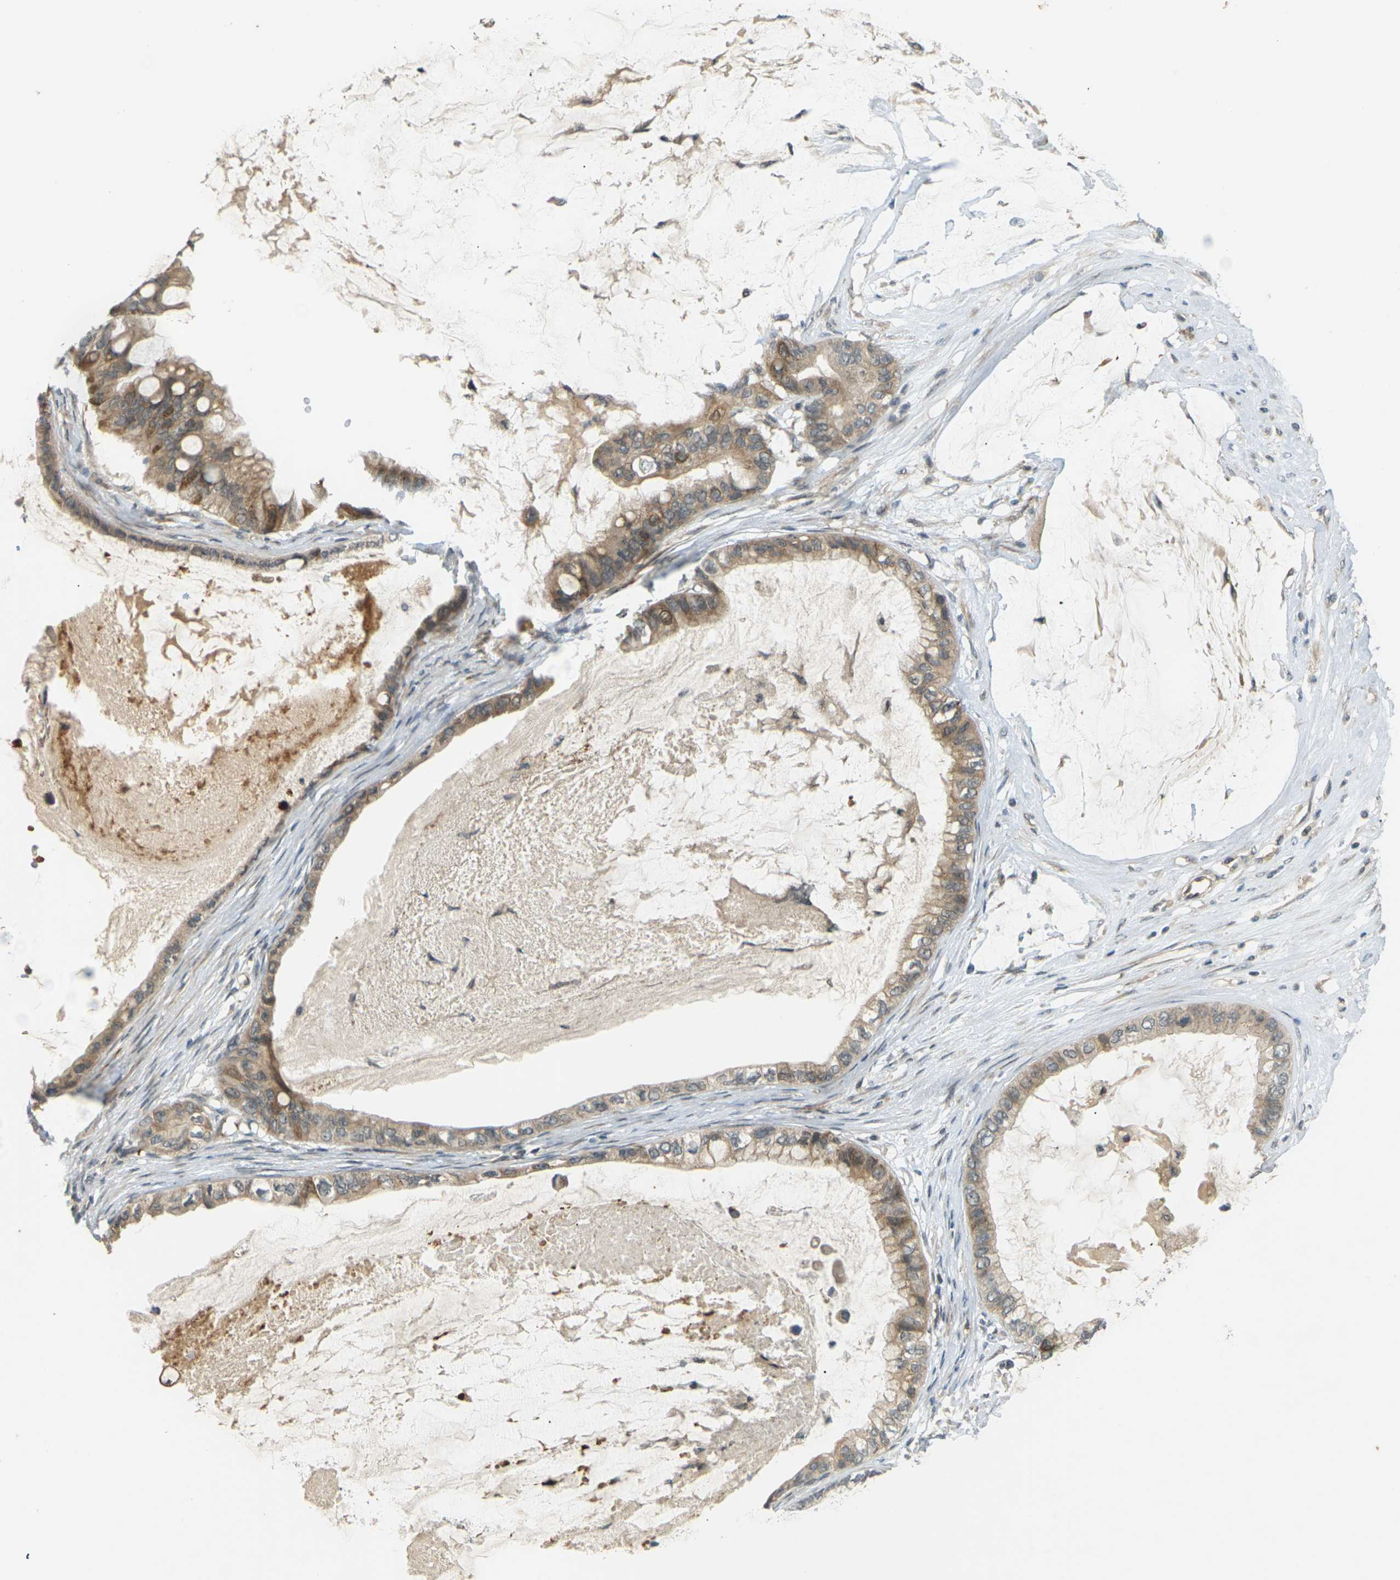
{"staining": {"intensity": "moderate", "quantity": ">75%", "location": "cytoplasmic/membranous"}, "tissue": "ovarian cancer", "cell_type": "Tumor cells", "image_type": "cancer", "snomed": [{"axis": "morphology", "description": "Cystadenocarcinoma, mucinous, NOS"}, {"axis": "topography", "description": "Ovary"}], "caption": "Immunohistochemistry staining of ovarian cancer, which shows medium levels of moderate cytoplasmic/membranous expression in approximately >75% of tumor cells indicating moderate cytoplasmic/membranous protein positivity. The staining was performed using DAB (3,3'-diaminobenzidine) (brown) for protein detection and nuclei were counterstained in hematoxylin (blue).", "gene": "SOCS6", "patient": {"sex": "female", "age": 80}}